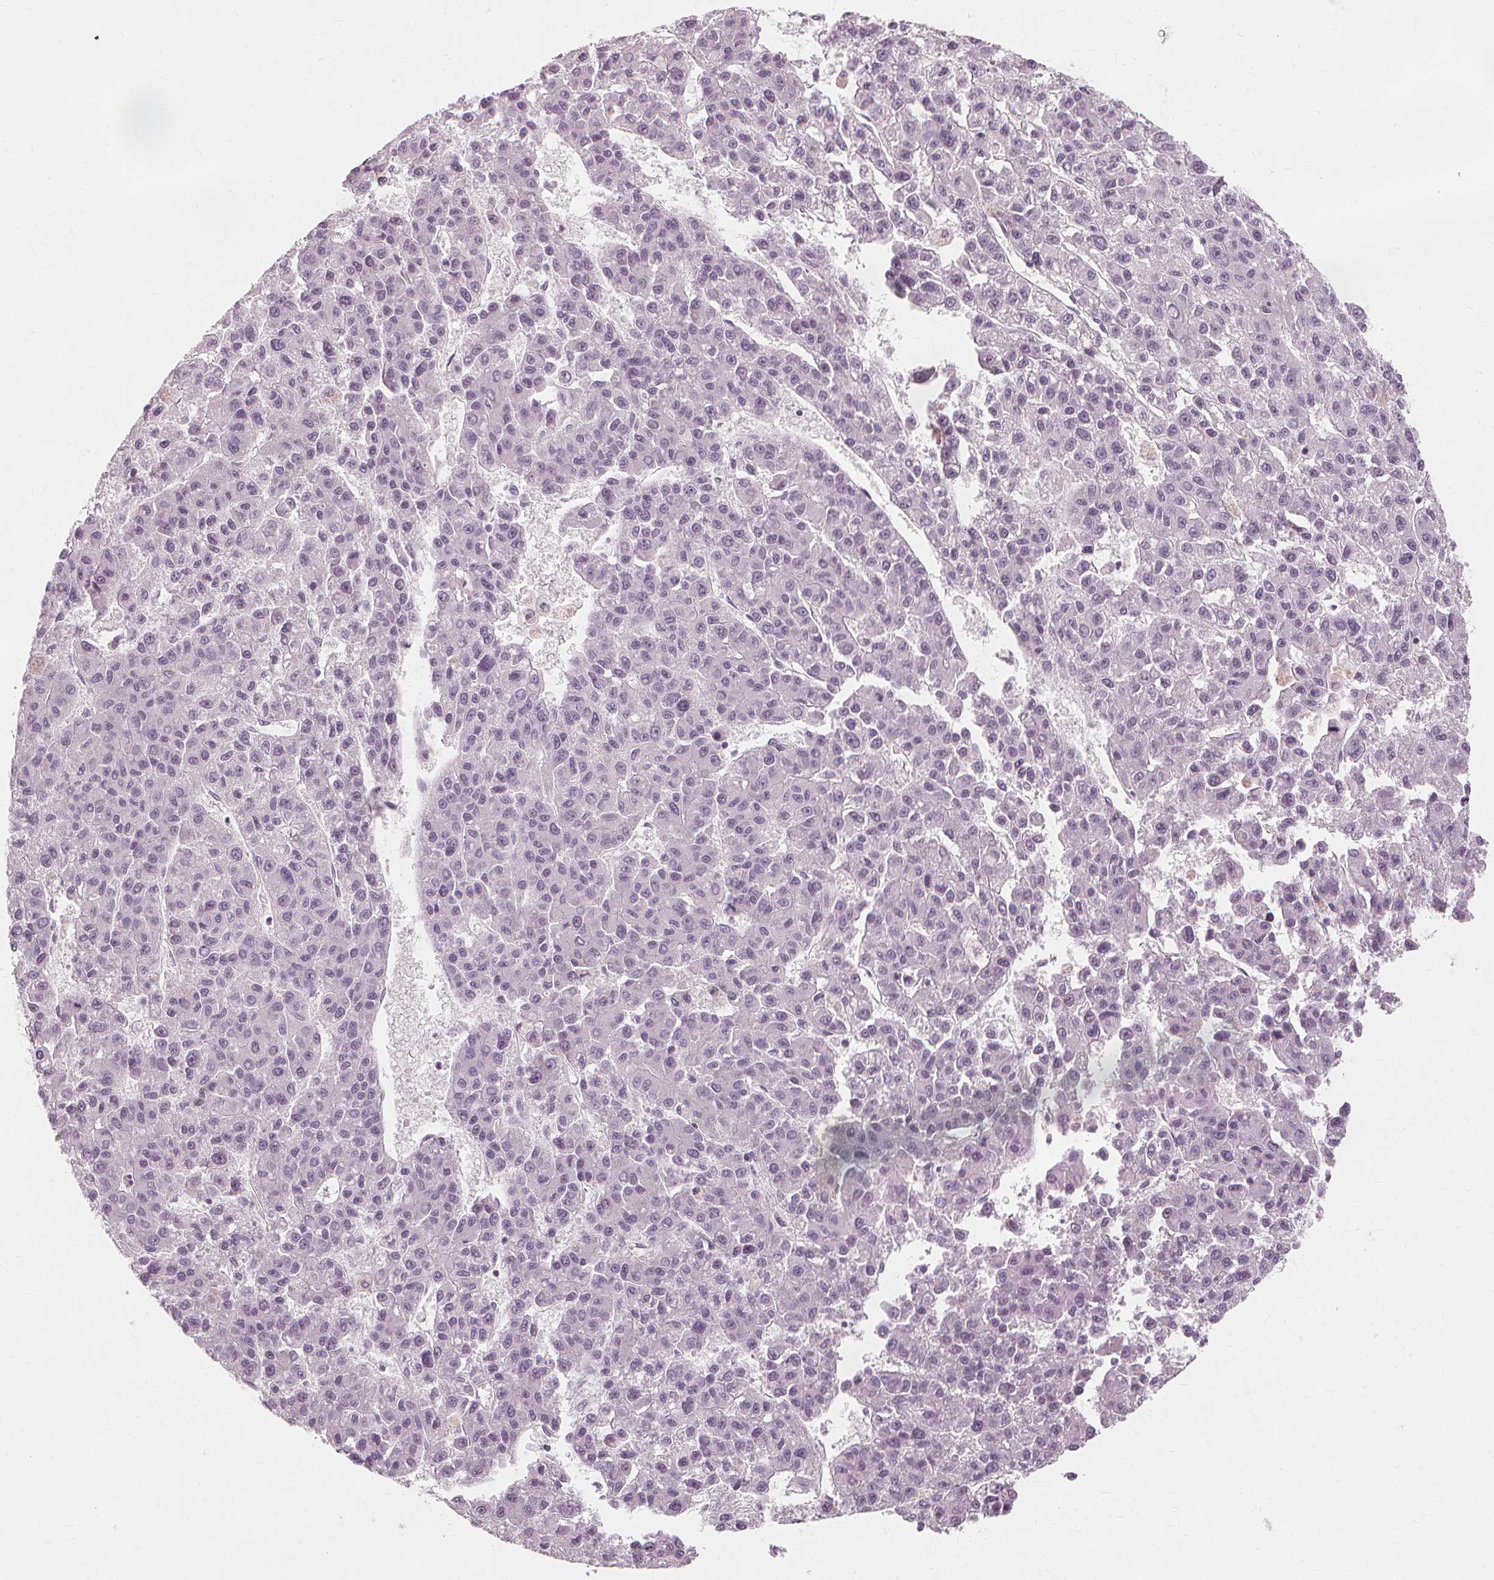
{"staining": {"intensity": "negative", "quantity": "none", "location": "none"}, "tissue": "liver cancer", "cell_type": "Tumor cells", "image_type": "cancer", "snomed": [{"axis": "morphology", "description": "Carcinoma, Hepatocellular, NOS"}, {"axis": "topography", "description": "Liver"}], "caption": "Liver cancer (hepatocellular carcinoma) stained for a protein using immunohistochemistry (IHC) reveals no expression tumor cells.", "gene": "NXPE1", "patient": {"sex": "male", "age": 70}}